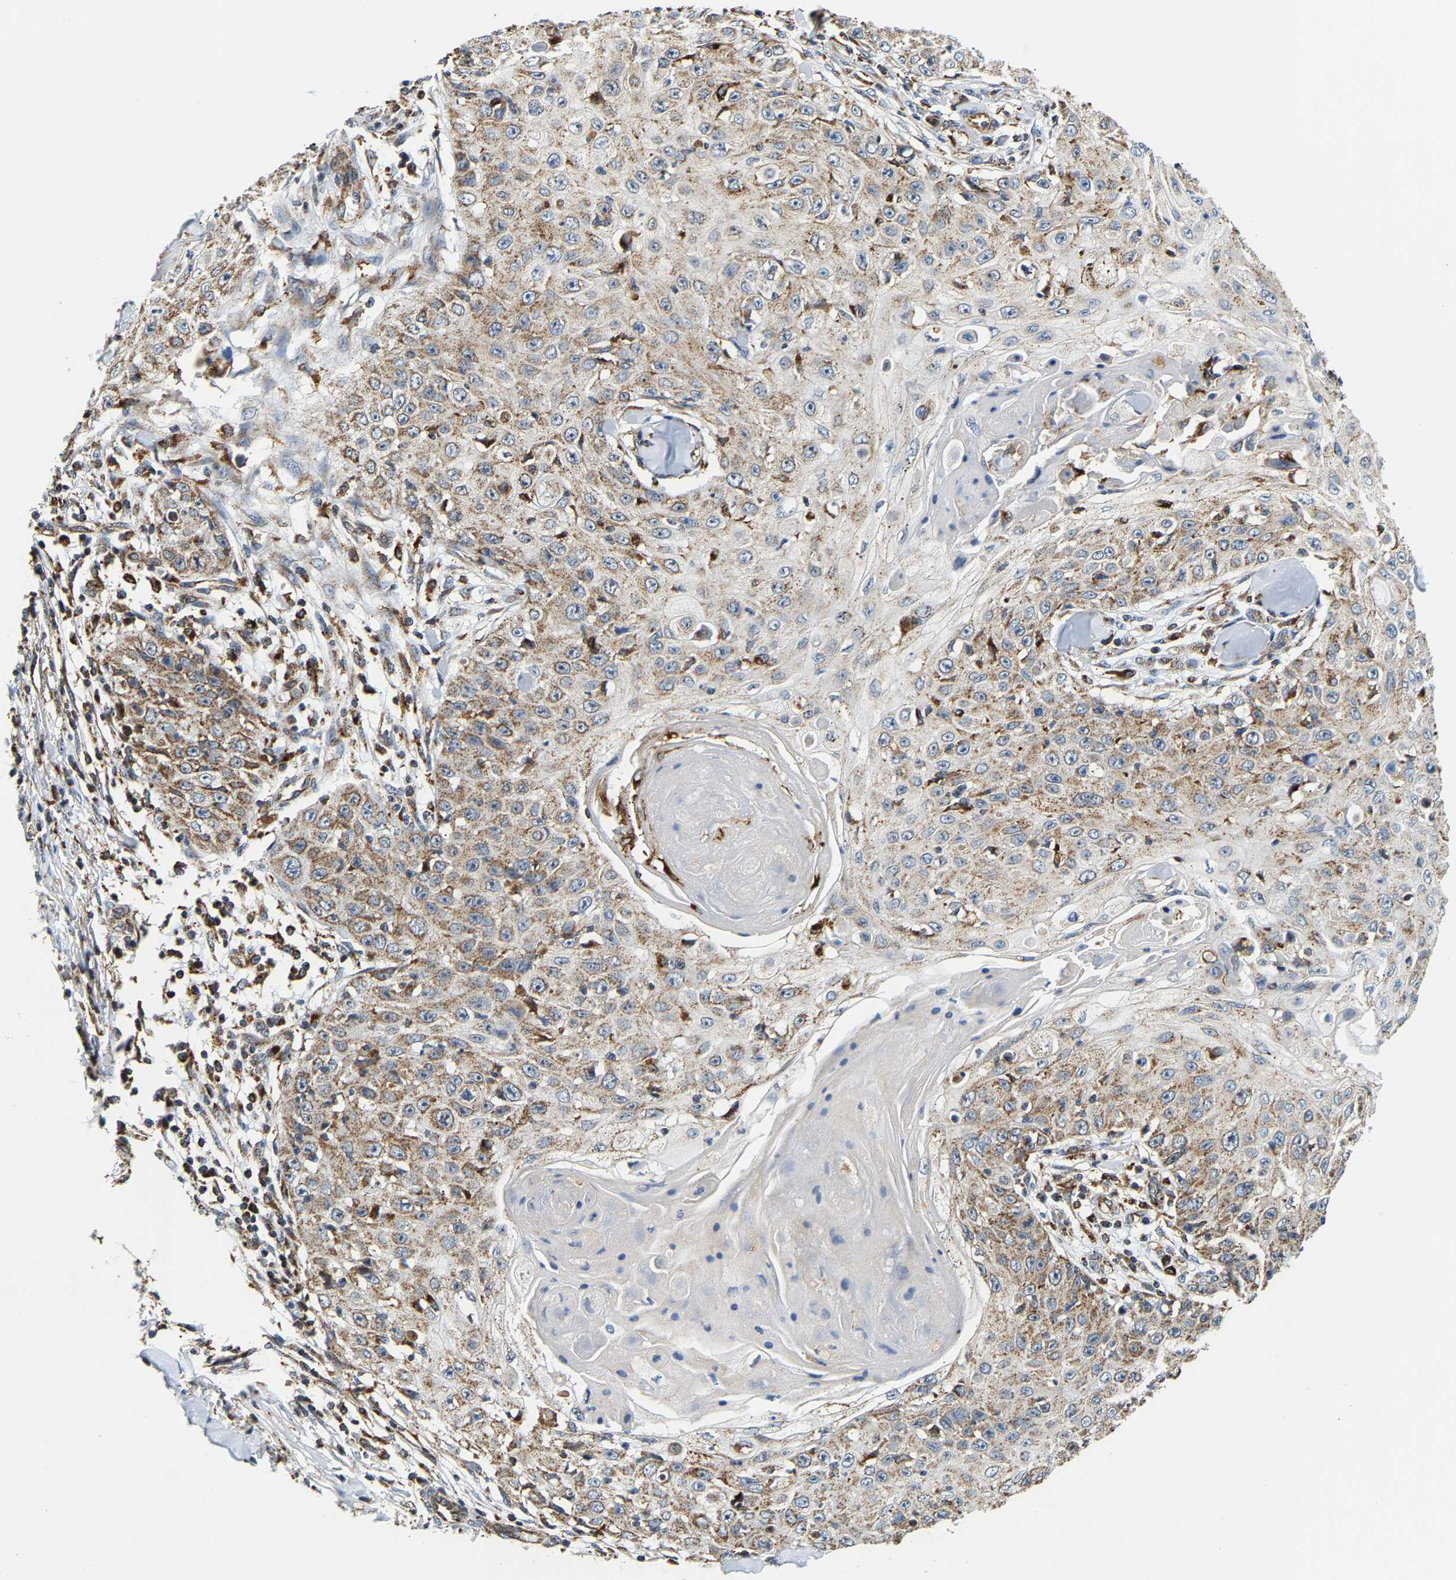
{"staining": {"intensity": "weak", "quantity": "25%-75%", "location": "cytoplasmic/membranous"}, "tissue": "skin cancer", "cell_type": "Tumor cells", "image_type": "cancer", "snomed": [{"axis": "morphology", "description": "Squamous cell carcinoma, NOS"}, {"axis": "topography", "description": "Skin"}], "caption": "Brown immunohistochemical staining in human skin squamous cell carcinoma exhibits weak cytoplasmic/membranous expression in about 25%-75% of tumor cells.", "gene": "GIMAP7", "patient": {"sex": "male", "age": 86}}